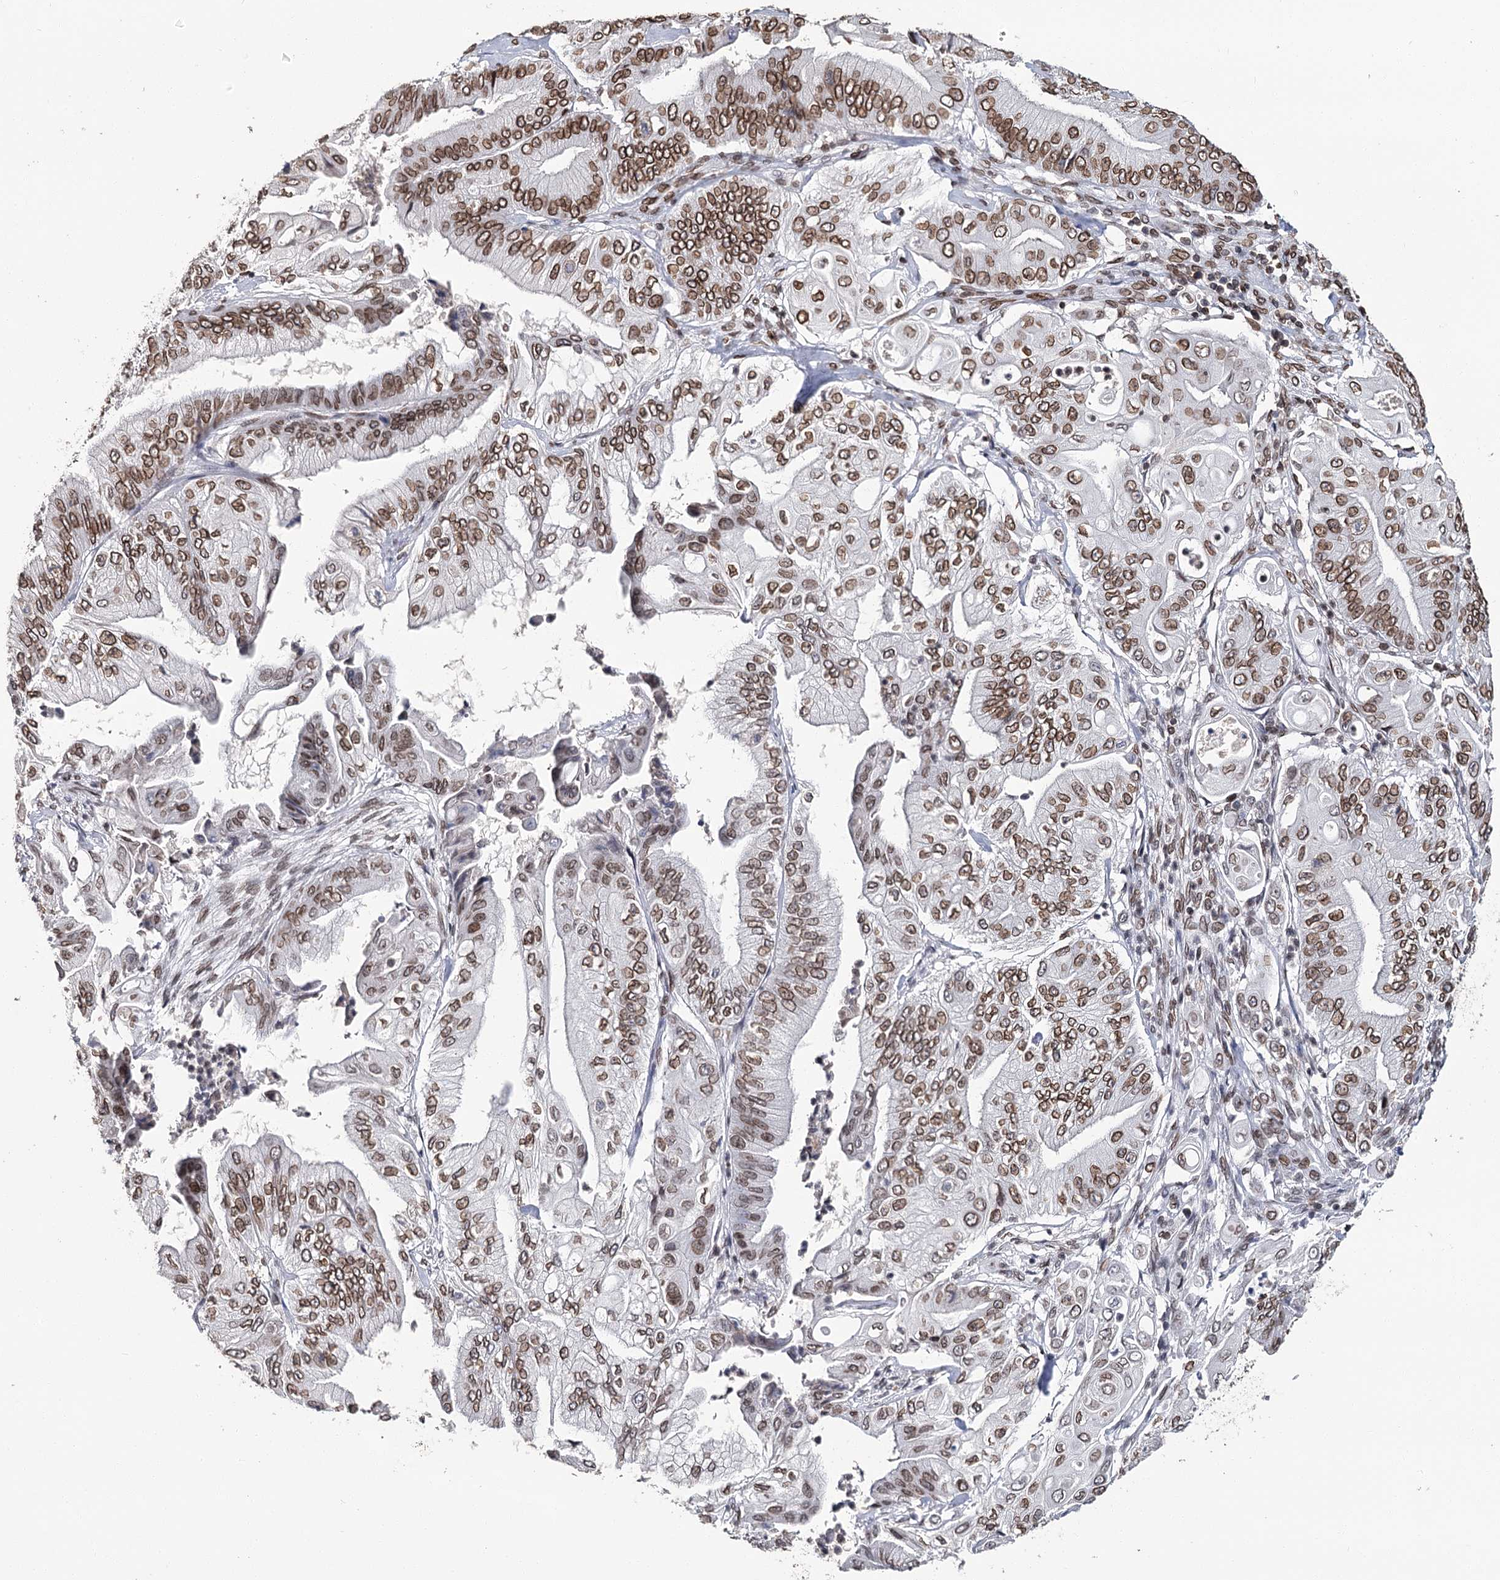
{"staining": {"intensity": "moderate", "quantity": ">75%", "location": "cytoplasmic/membranous,nuclear"}, "tissue": "pancreatic cancer", "cell_type": "Tumor cells", "image_type": "cancer", "snomed": [{"axis": "morphology", "description": "Adenocarcinoma, NOS"}, {"axis": "topography", "description": "Pancreas"}], "caption": "Human adenocarcinoma (pancreatic) stained for a protein (brown) shows moderate cytoplasmic/membranous and nuclear positive staining in about >75% of tumor cells.", "gene": "KIAA0930", "patient": {"sex": "female", "age": 77}}